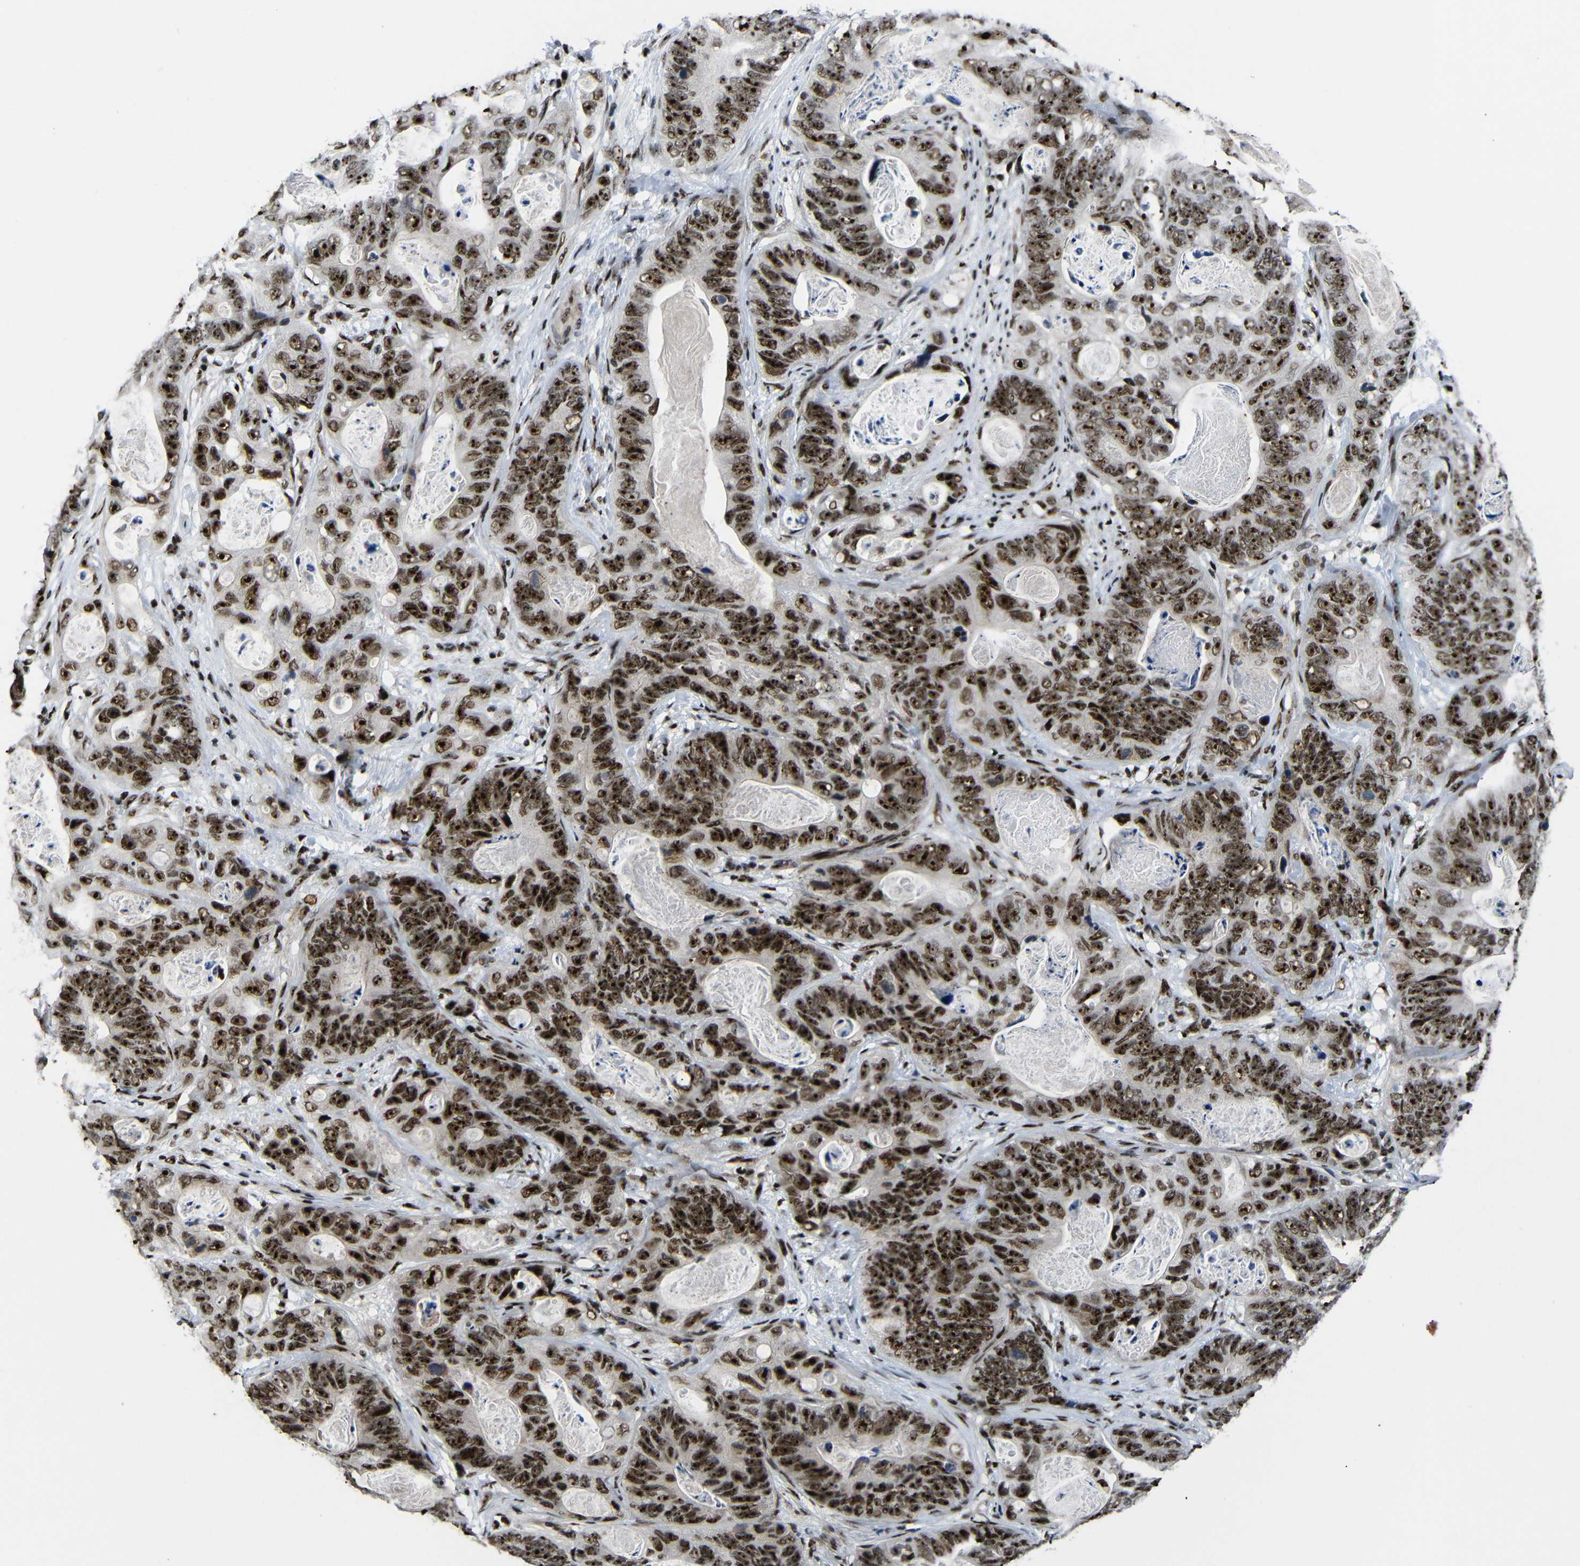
{"staining": {"intensity": "strong", "quantity": ">75%", "location": "nuclear"}, "tissue": "stomach cancer", "cell_type": "Tumor cells", "image_type": "cancer", "snomed": [{"axis": "morphology", "description": "Adenocarcinoma, NOS"}, {"axis": "topography", "description": "Stomach"}], "caption": "Human stomach adenocarcinoma stained with a protein marker reveals strong staining in tumor cells.", "gene": "SETDB2", "patient": {"sex": "female", "age": 89}}